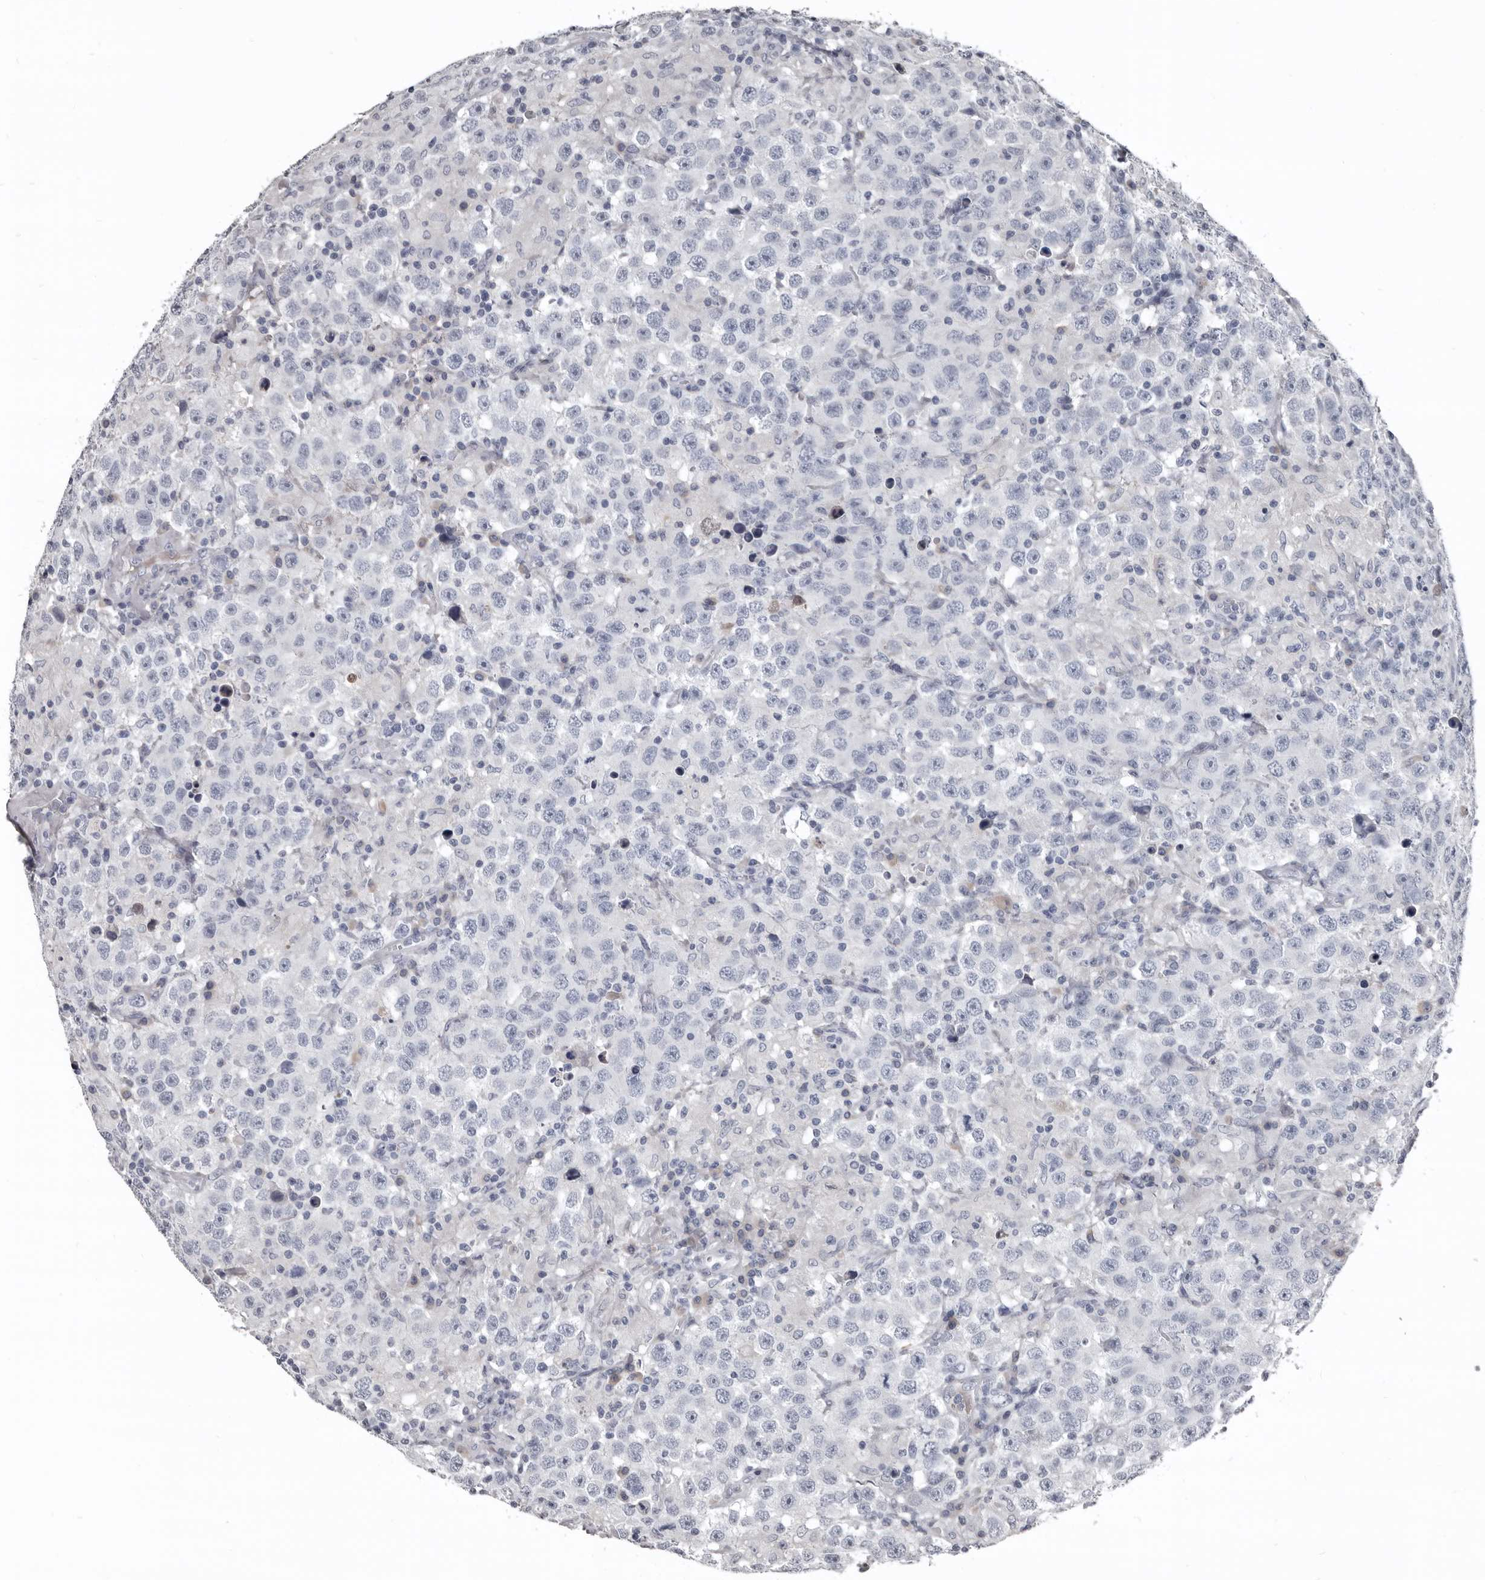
{"staining": {"intensity": "negative", "quantity": "none", "location": "none"}, "tissue": "testis cancer", "cell_type": "Tumor cells", "image_type": "cancer", "snomed": [{"axis": "morphology", "description": "Seminoma, NOS"}, {"axis": "topography", "description": "Testis"}], "caption": "Tumor cells are negative for protein expression in human testis cancer (seminoma).", "gene": "GREB1", "patient": {"sex": "male", "age": 41}}